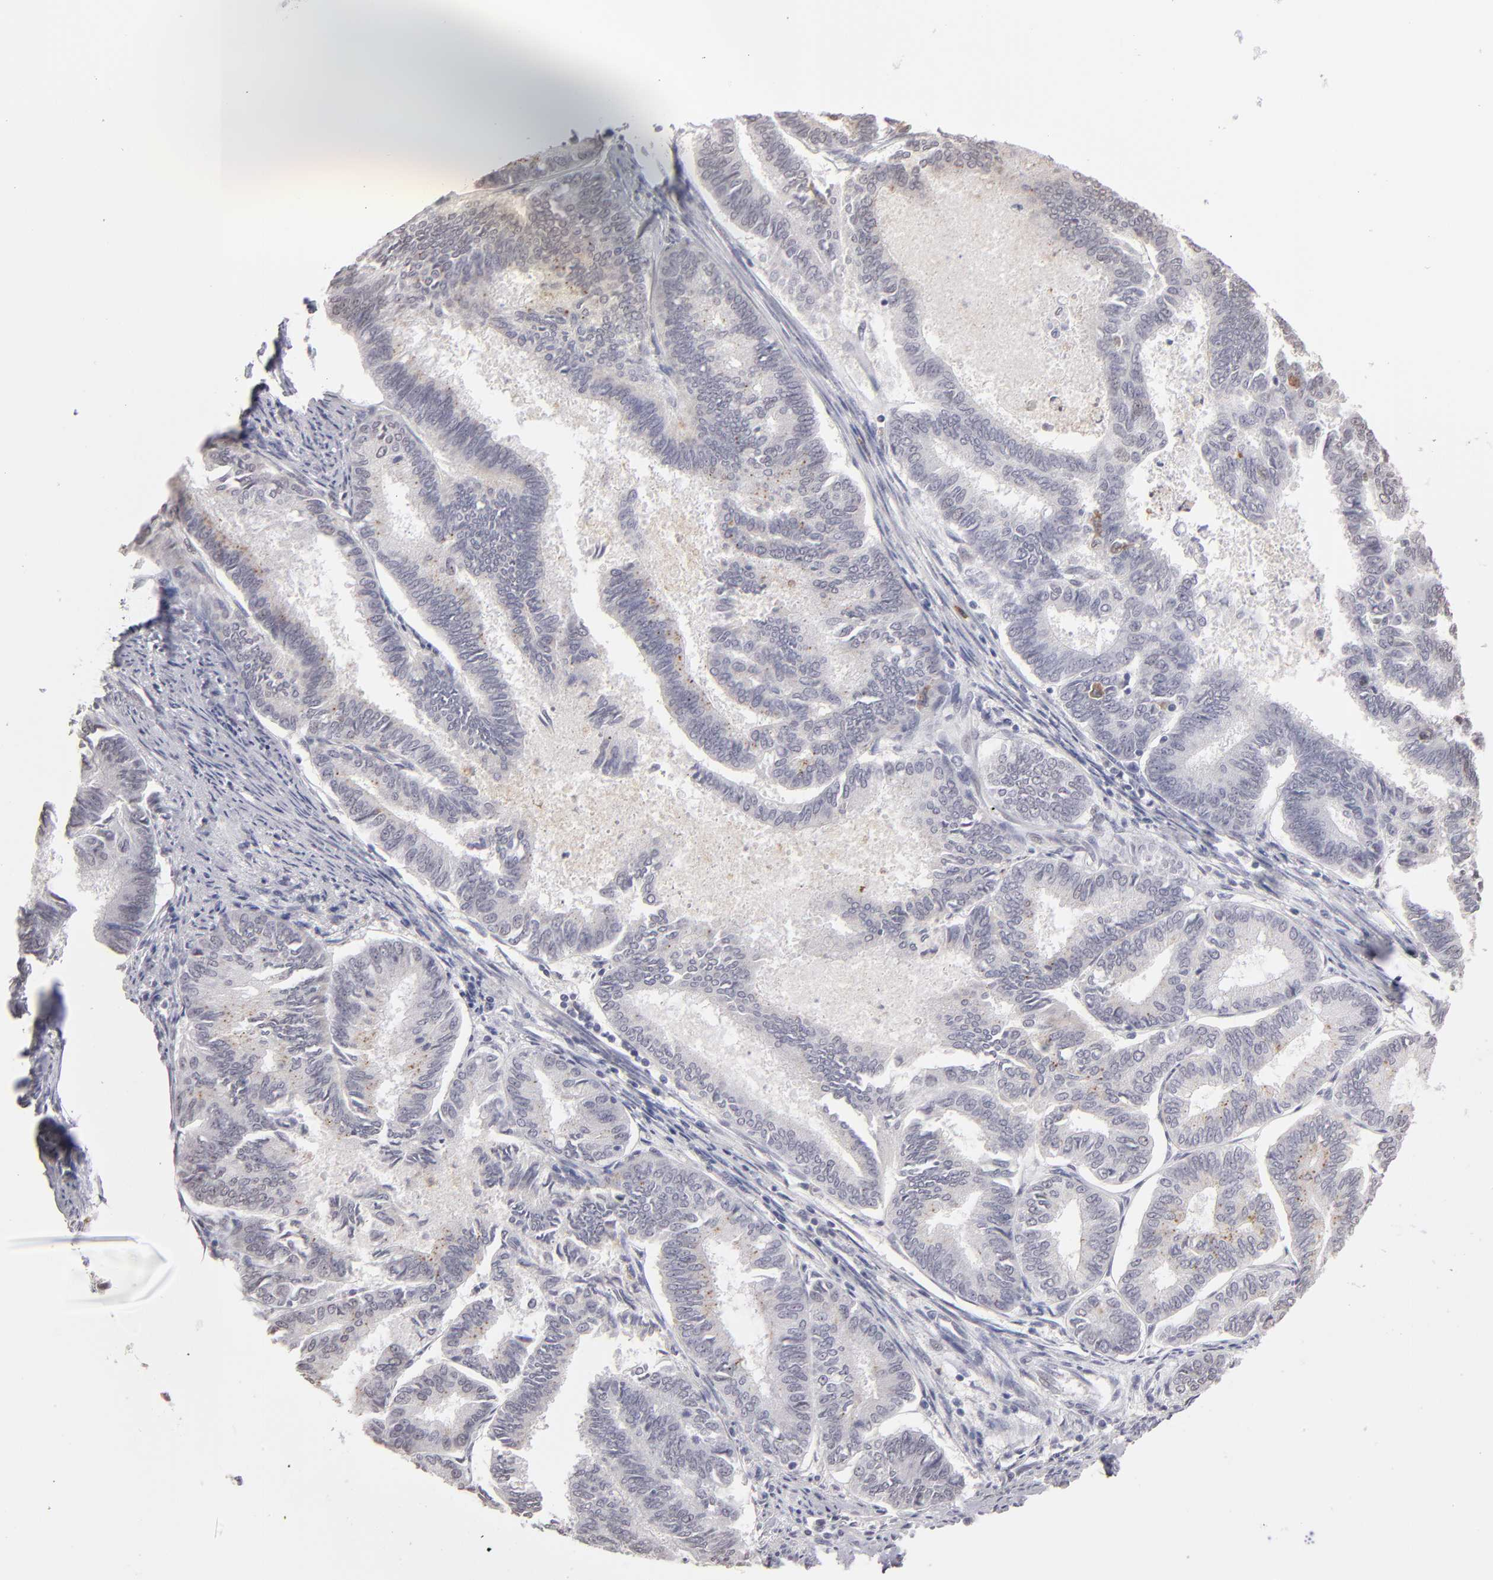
{"staining": {"intensity": "moderate", "quantity": "<25%", "location": "cytoplasmic/membranous"}, "tissue": "endometrial cancer", "cell_type": "Tumor cells", "image_type": "cancer", "snomed": [{"axis": "morphology", "description": "Adenocarcinoma, NOS"}, {"axis": "topography", "description": "Endometrium"}], "caption": "Brown immunohistochemical staining in adenocarcinoma (endometrial) exhibits moderate cytoplasmic/membranous expression in about <25% of tumor cells.", "gene": "MGAM", "patient": {"sex": "female", "age": 86}}